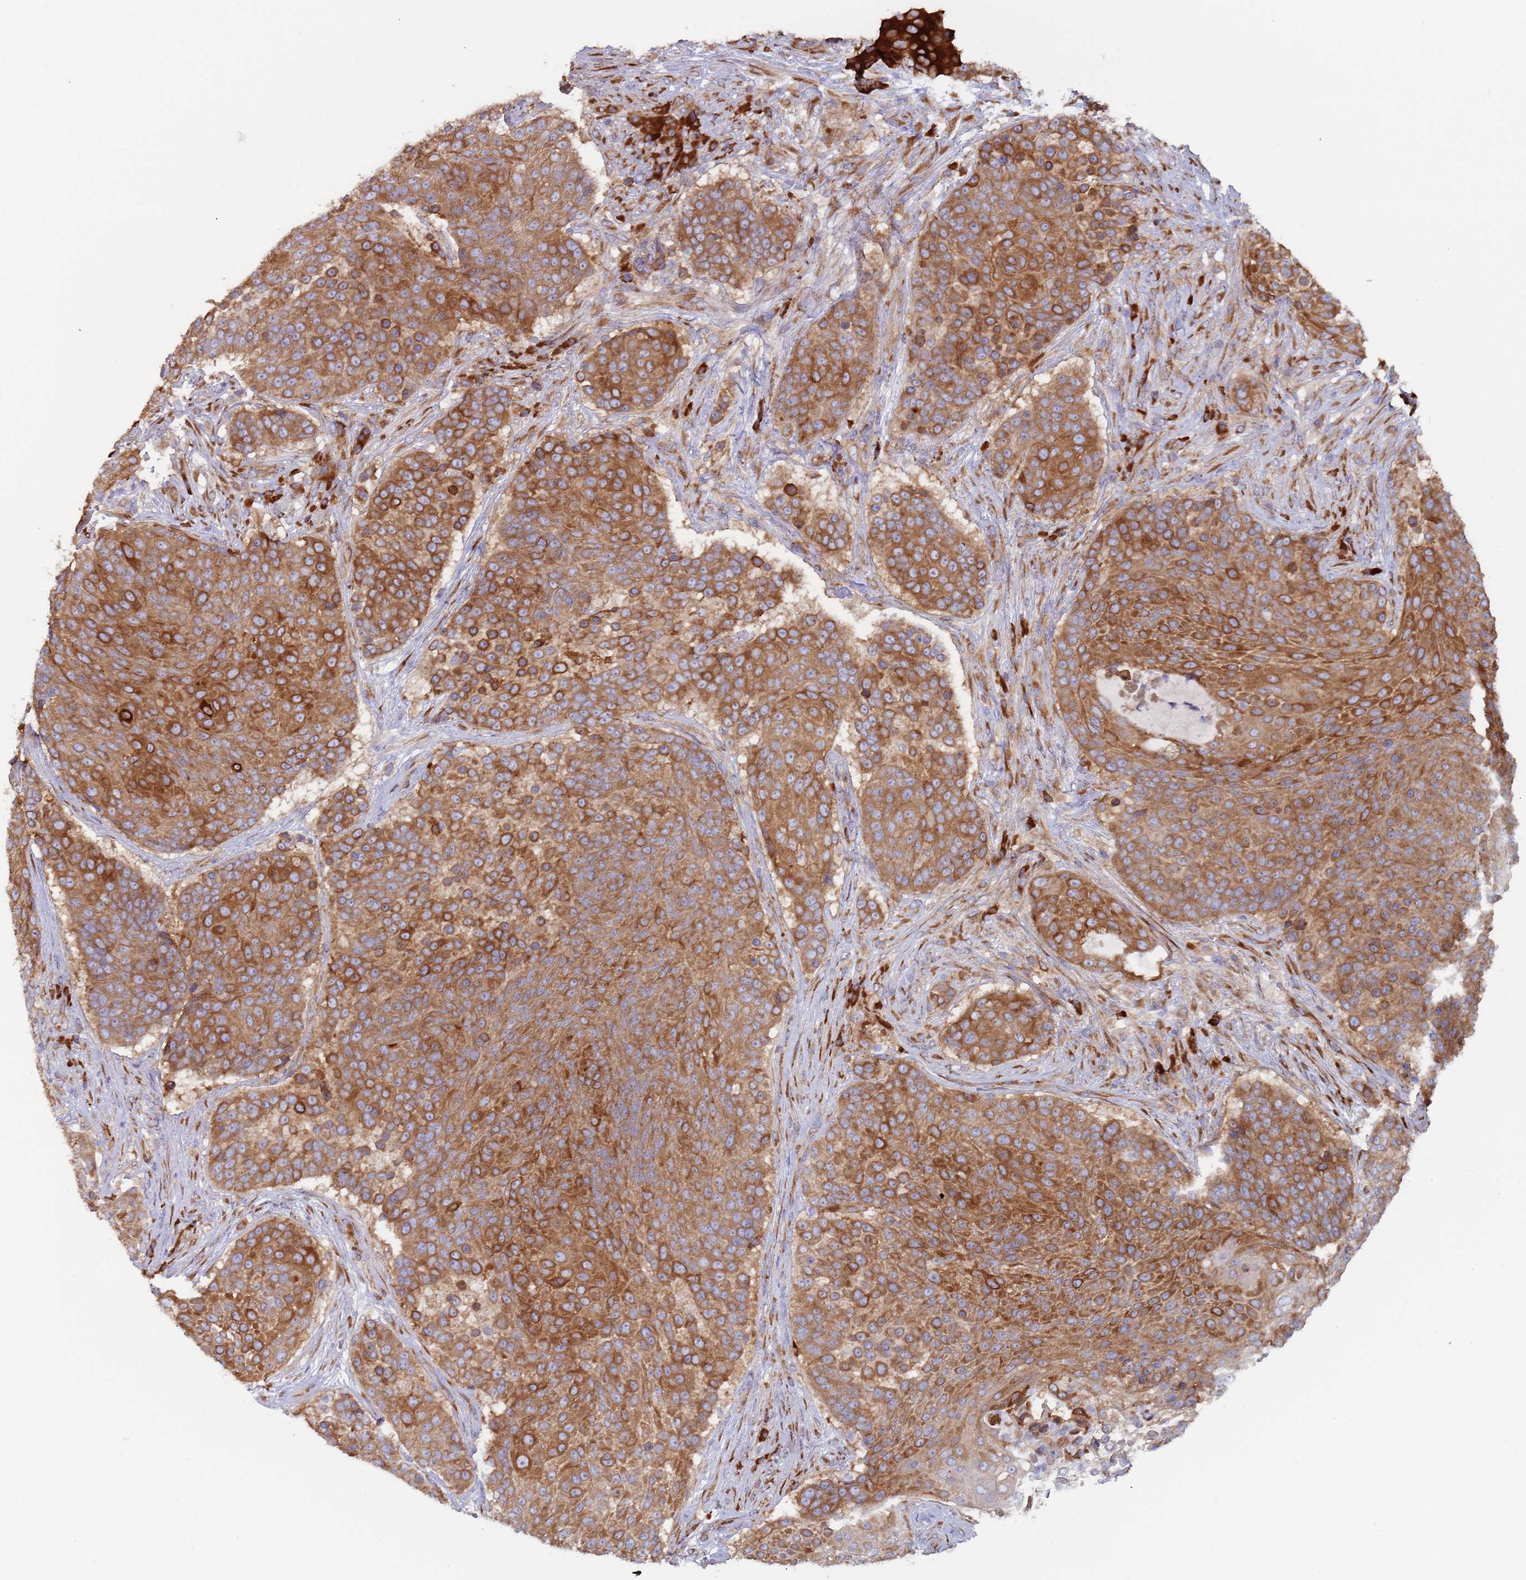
{"staining": {"intensity": "strong", "quantity": ">75%", "location": "cytoplasmic/membranous"}, "tissue": "urothelial cancer", "cell_type": "Tumor cells", "image_type": "cancer", "snomed": [{"axis": "morphology", "description": "Urothelial carcinoma, High grade"}, {"axis": "topography", "description": "Urinary bladder"}], "caption": "Urothelial cancer stained with immunohistochemistry exhibits strong cytoplasmic/membranous staining in approximately >75% of tumor cells. The staining is performed using DAB (3,3'-diaminobenzidine) brown chromogen to label protein expression. The nuclei are counter-stained blue using hematoxylin.", "gene": "ZNF844", "patient": {"sex": "female", "age": 63}}